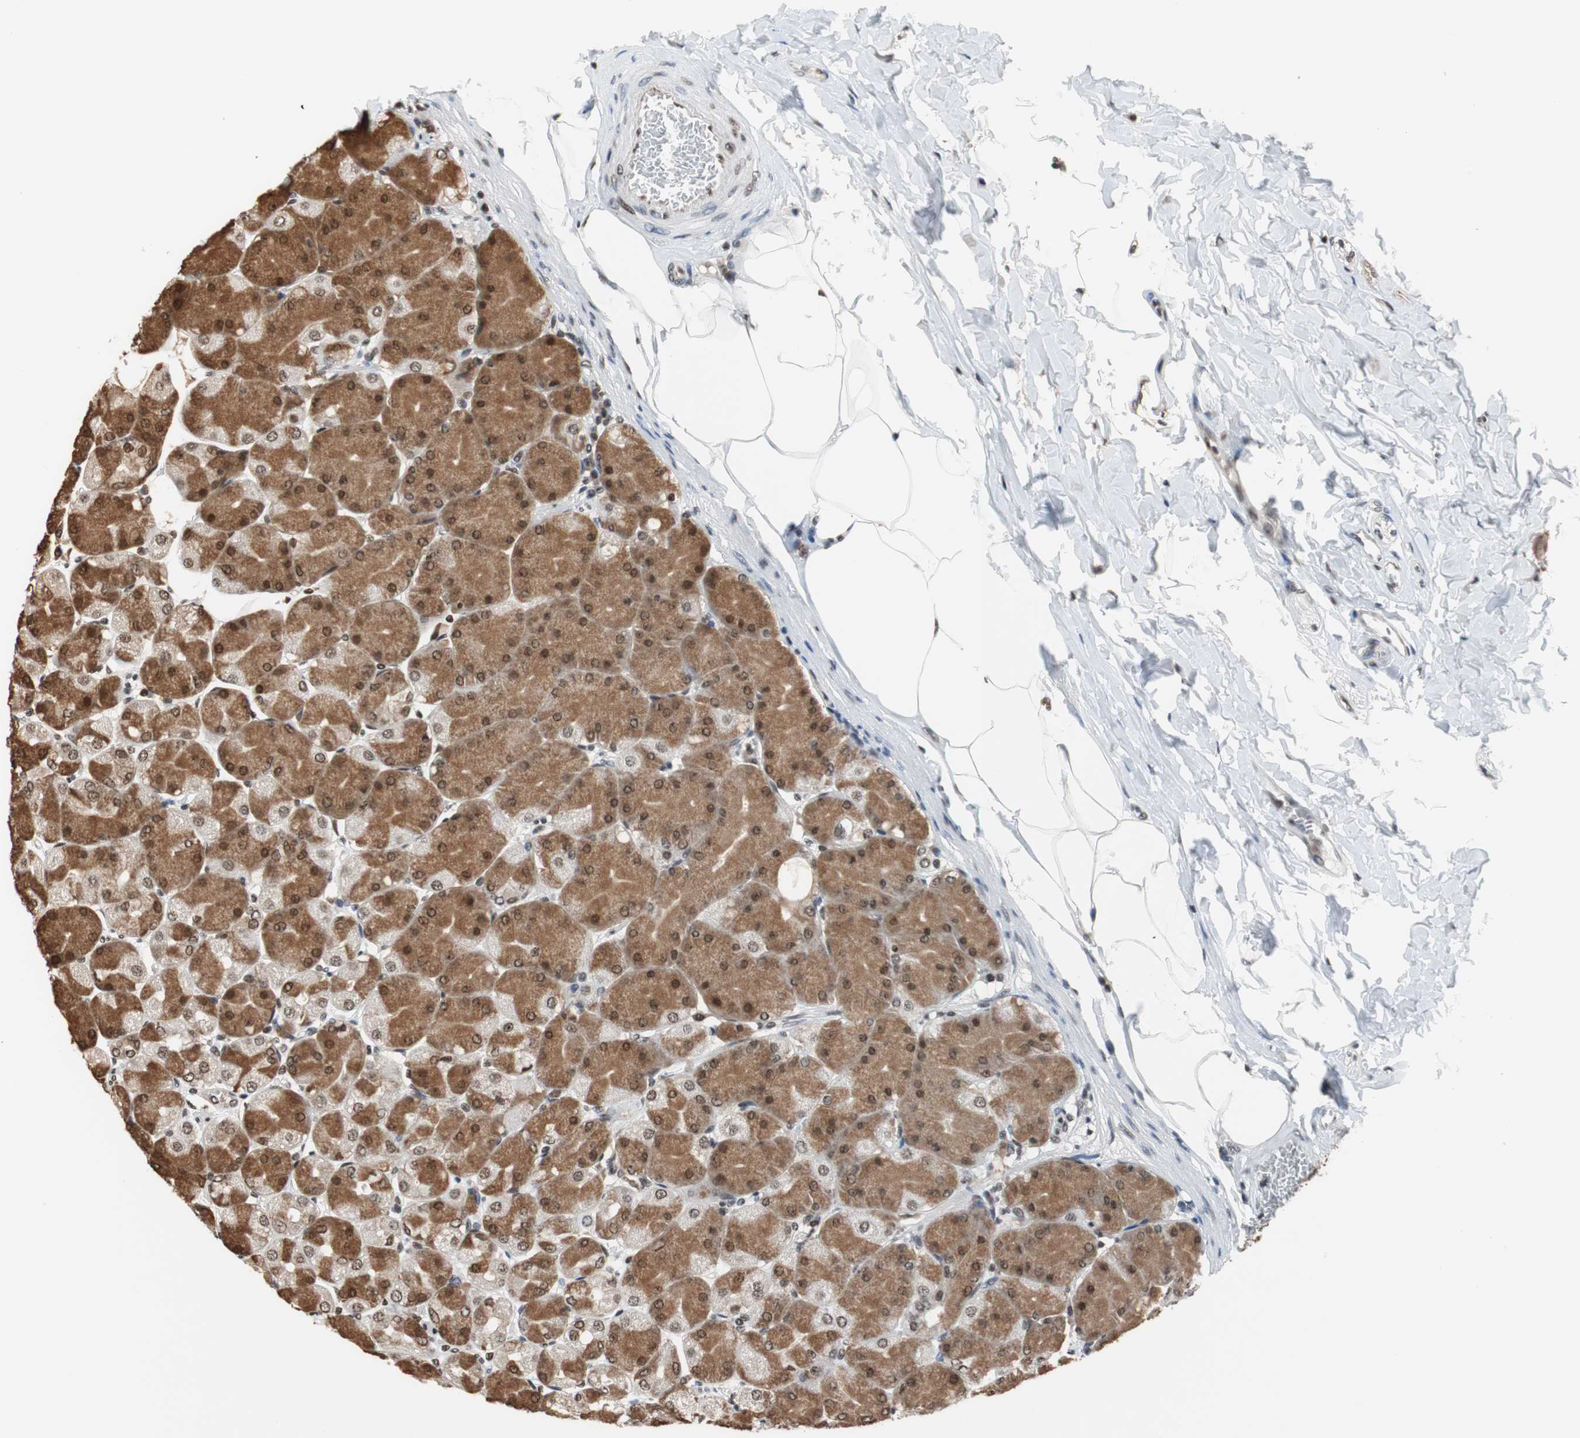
{"staining": {"intensity": "strong", "quantity": ">75%", "location": "cytoplasmic/membranous,nuclear"}, "tissue": "stomach", "cell_type": "Glandular cells", "image_type": "normal", "snomed": [{"axis": "morphology", "description": "Normal tissue, NOS"}, {"axis": "topography", "description": "Stomach, upper"}], "caption": "Protein positivity by immunohistochemistry (IHC) displays strong cytoplasmic/membranous,nuclear positivity in approximately >75% of glandular cells in unremarkable stomach.", "gene": "REST", "patient": {"sex": "female", "age": 56}}